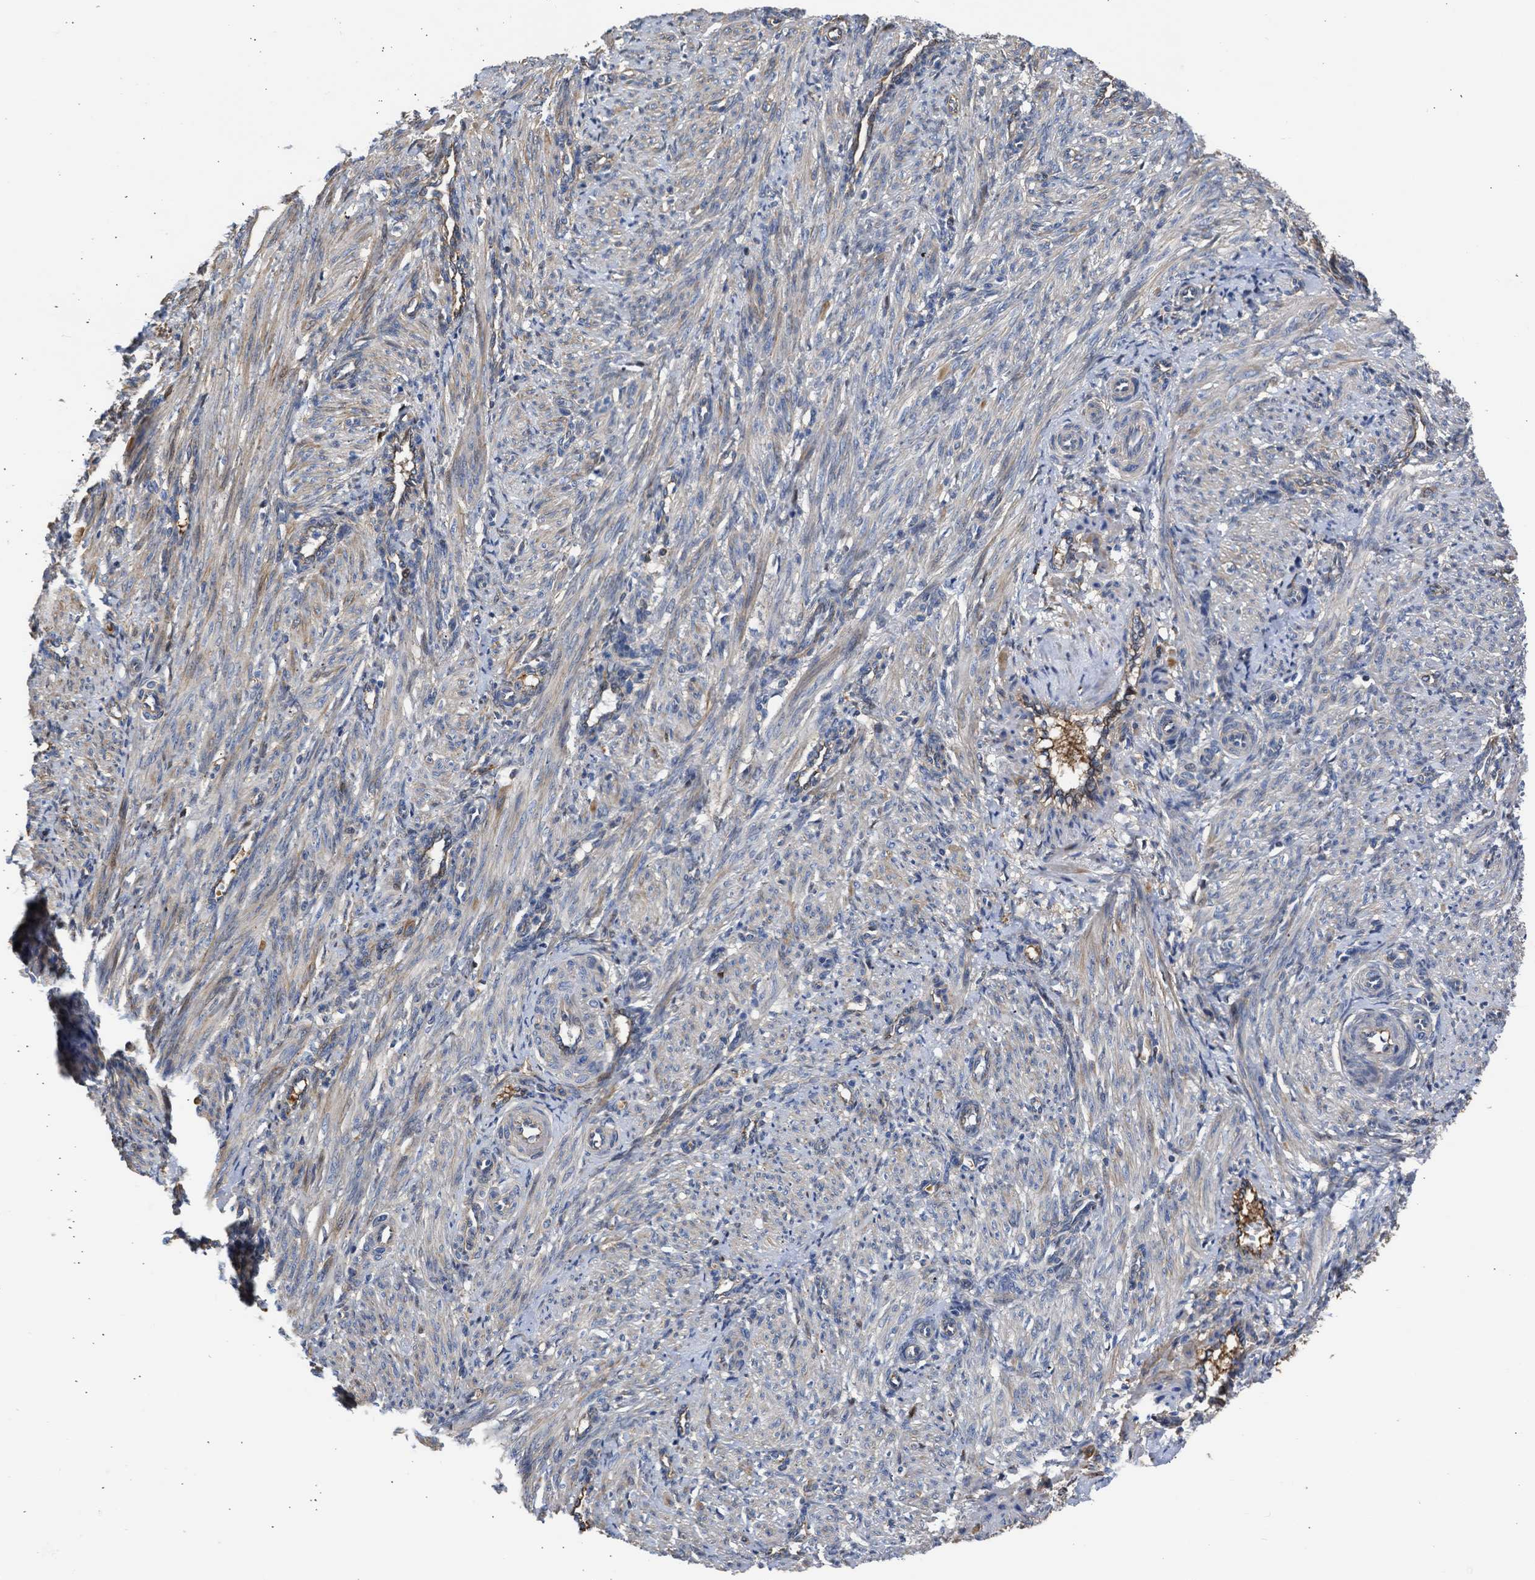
{"staining": {"intensity": "weak", "quantity": ">75%", "location": "cytoplasmic/membranous"}, "tissue": "smooth muscle", "cell_type": "Smooth muscle cells", "image_type": "normal", "snomed": [{"axis": "morphology", "description": "Normal tissue, NOS"}, {"axis": "topography", "description": "Endometrium"}], "caption": "Smooth muscle cells show weak cytoplasmic/membranous expression in about >75% of cells in benign smooth muscle.", "gene": "MAS1L", "patient": {"sex": "female", "age": 33}}